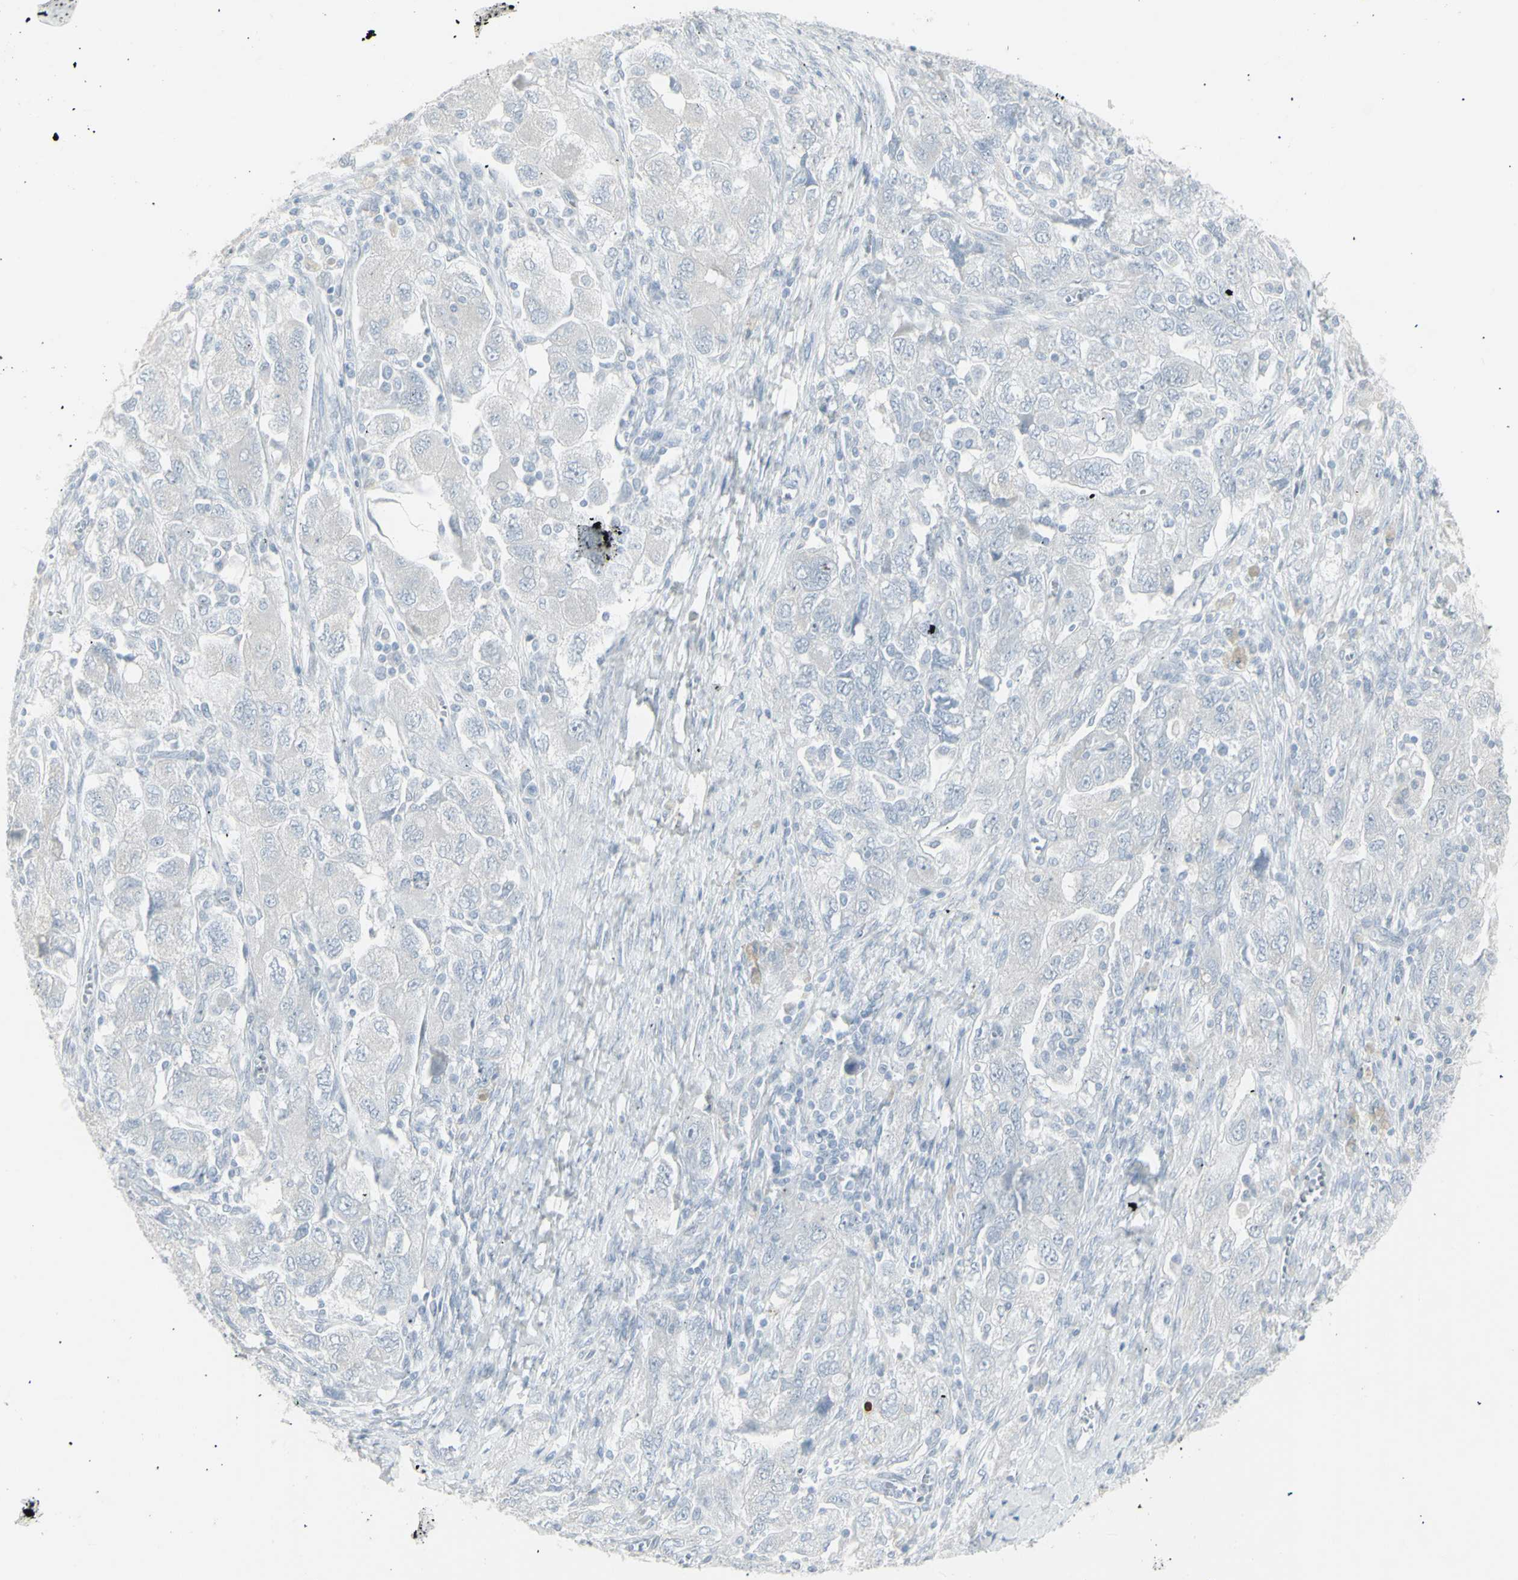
{"staining": {"intensity": "negative", "quantity": "none", "location": "none"}, "tissue": "ovarian cancer", "cell_type": "Tumor cells", "image_type": "cancer", "snomed": [{"axis": "morphology", "description": "Carcinoma, NOS"}, {"axis": "morphology", "description": "Cystadenocarcinoma, serous, NOS"}, {"axis": "topography", "description": "Ovary"}], "caption": "An immunohistochemistry micrograph of carcinoma (ovarian) is shown. There is no staining in tumor cells of carcinoma (ovarian).", "gene": "YBX2", "patient": {"sex": "female", "age": 69}}